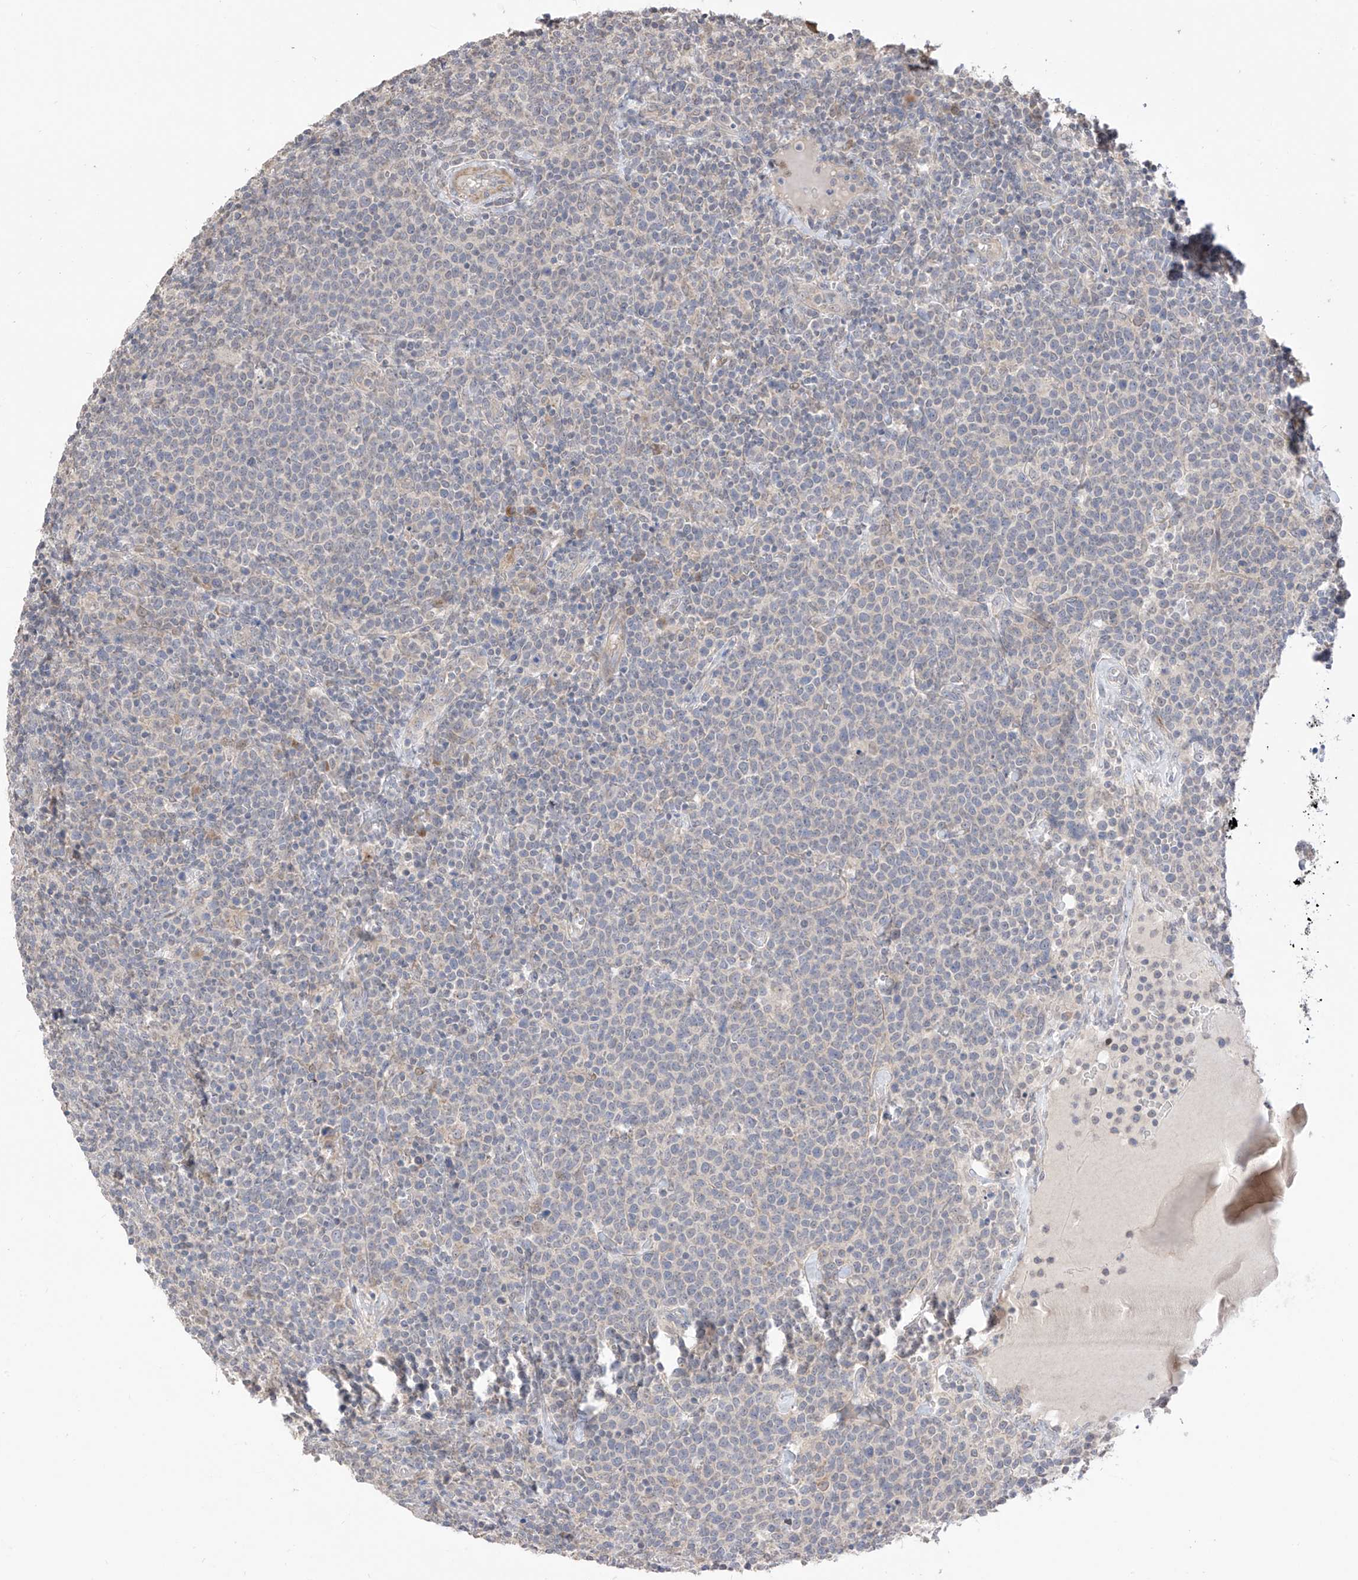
{"staining": {"intensity": "negative", "quantity": "none", "location": "none"}, "tissue": "lymphoma", "cell_type": "Tumor cells", "image_type": "cancer", "snomed": [{"axis": "morphology", "description": "Malignant lymphoma, non-Hodgkin's type, High grade"}, {"axis": "topography", "description": "Lymph node"}], "caption": "The micrograph exhibits no staining of tumor cells in lymphoma.", "gene": "LATS1", "patient": {"sex": "male", "age": 61}}